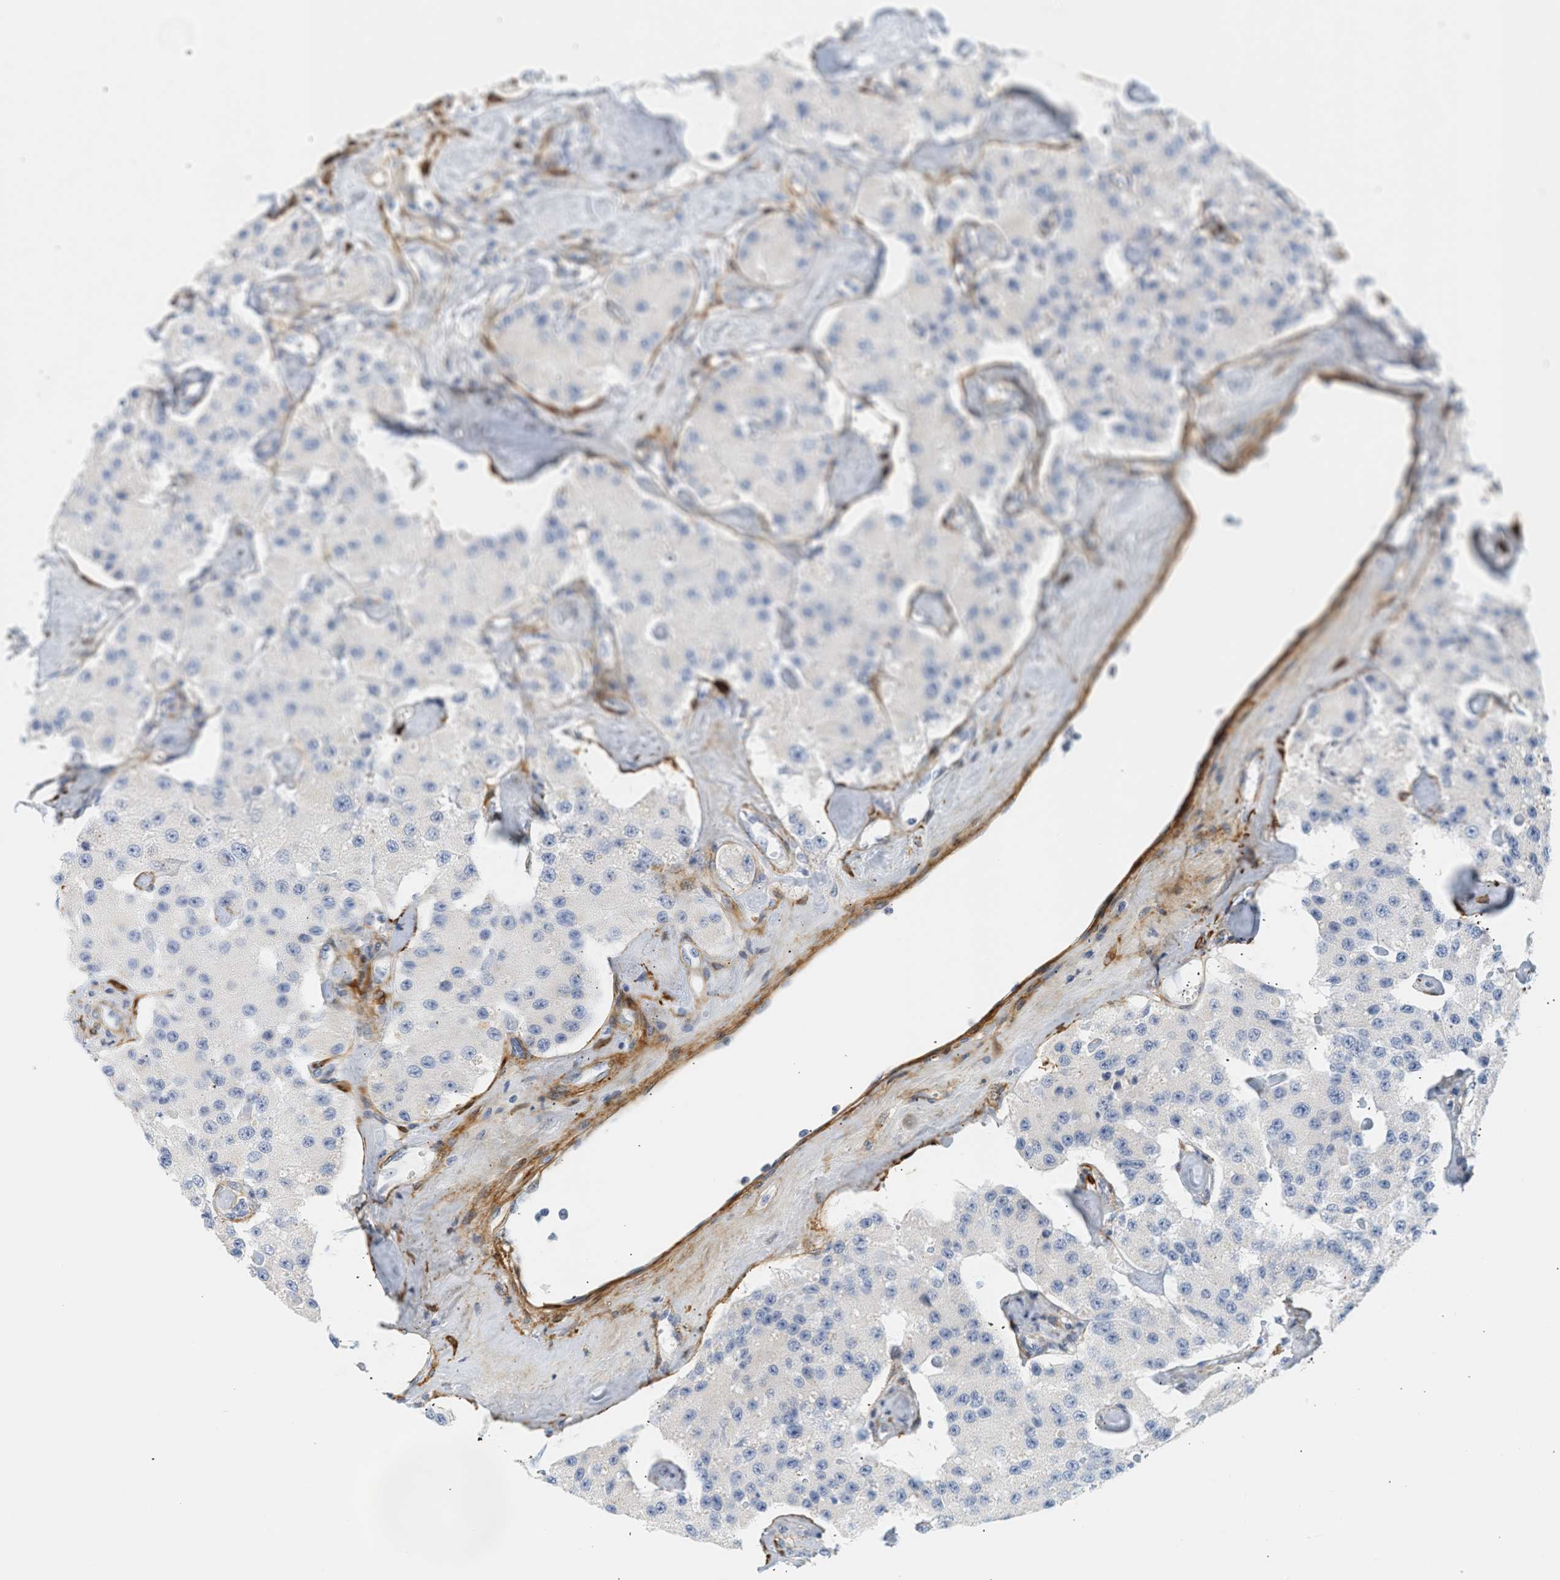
{"staining": {"intensity": "negative", "quantity": "none", "location": "none"}, "tissue": "carcinoid", "cell_type": "Tumor cells", "image_type": "cancer", "snomed": [{"axis": "morphology", "description": "Carcinoid, malignant, NOS"}, {"axis": "topography", "description": "Pancreas"}], "caption": "IHC photomicrograph of neoplastic tissue: carcinoid (malignant) stained with DAB (3,3'-diaminobenzidine) shows no significant protein expression in tumor cells. The staining was performed using DAB to visualize the protein expression in brown, while the nuclei were stained in blue with hematoxylin (Magnification: 20x).", "gene": "SLC30A7", "patient": {"sex": "male", "age": 41}}